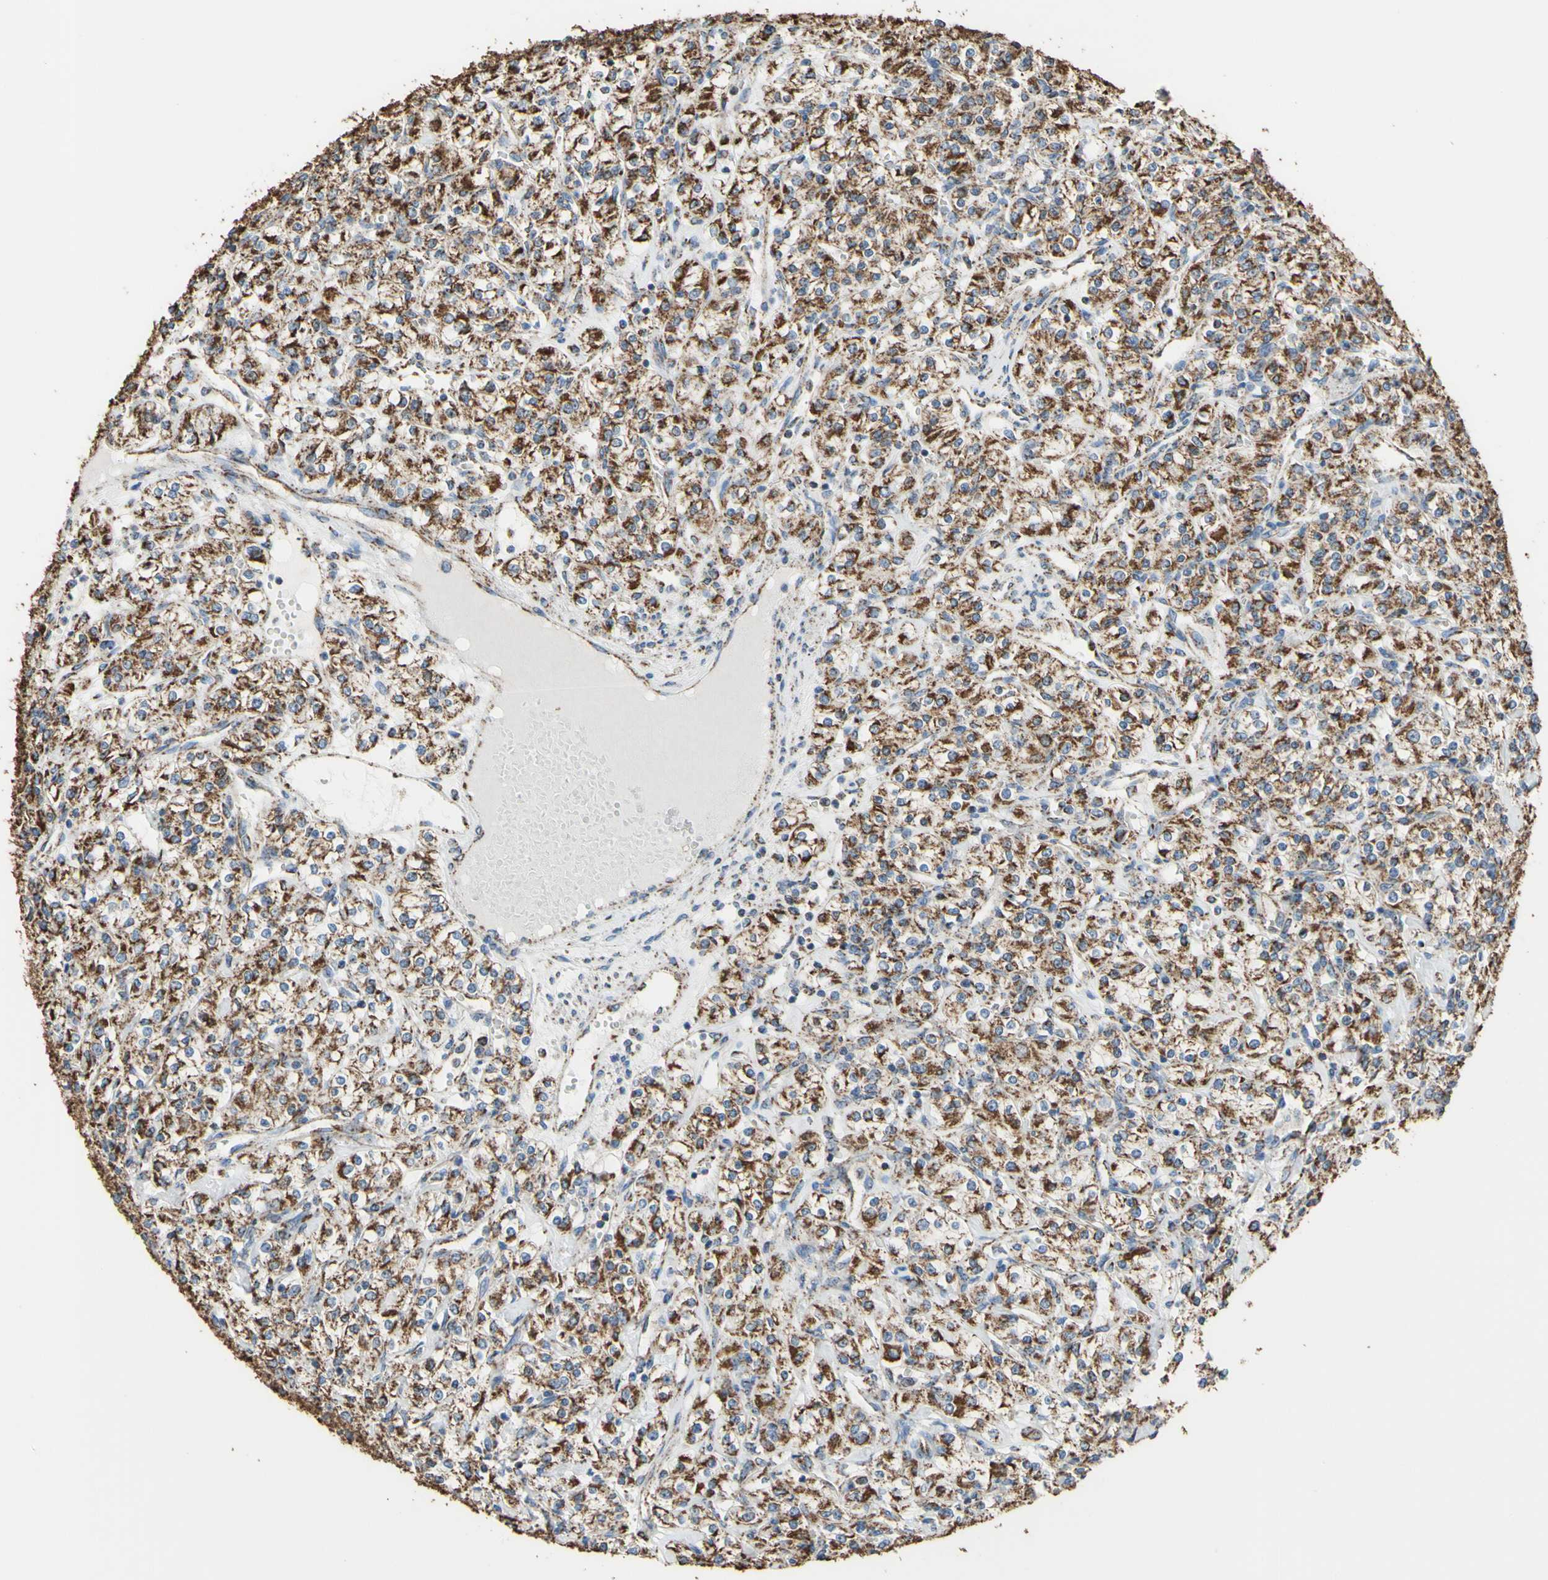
{"staining": {"intensity": "moderate", "quantity": ">75%", "location": "cytoplasmic/membranous"}, "tissue": "renal cancer", "cell_type": "Tumor cells", "image_type": "cancer", "snomed": [{"axis": "morphology", "description": "Adenocarcinoma, NOS"}, {"axis": "topography", "description": "Kidney"}], "caption": "This photomicrograph shows renal cancer (adenocarcinoma) stained with IHC to label a protein in brown. The cytoplasmic/membranous of tumor cells show moderate positivity for the protein. Nuclei are counter-stained blue.", "gene": "CMKLR2", "patient": {"sex": "male", "age": 77}}